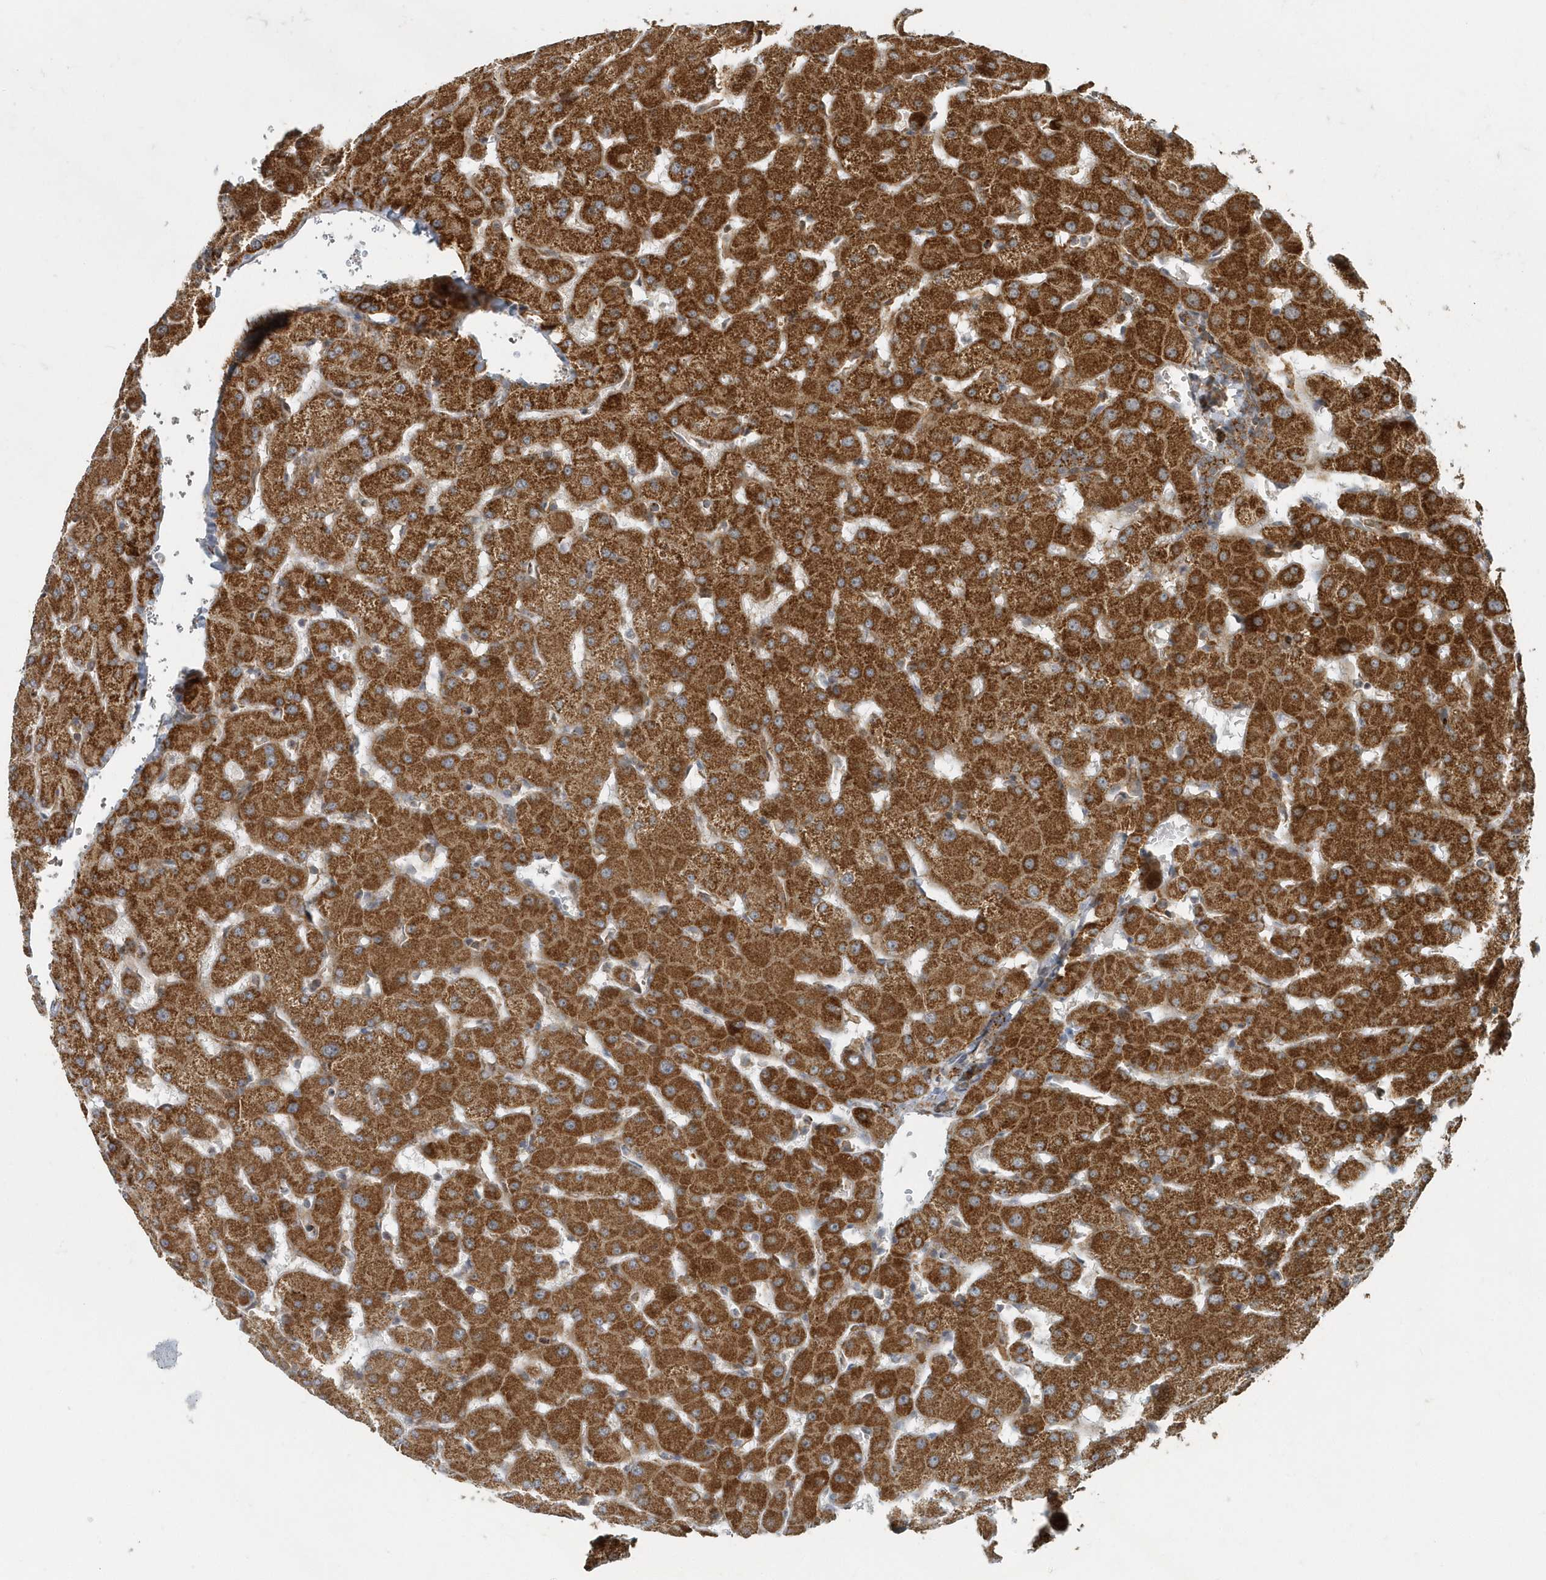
{"staining": {"intensity": "moderate", "quantity": ">75%", "location": "cytoplasmic/membranous"}, "tissue": "liver", "cell_type": "Cholangiocytes", "image_type": "normal", "snomed": [{"axis": "morphology", "description": "Normal tissue, NOS"}, {"axis": "topography", "description": "Liver"}], "caption": "Protein staining of normal liver displays moderate cytoplasmic/membranous positivity in about >75% of cholangiocytes. (DAB IHC with brightfield microscopy, high magnification).", "gene": "MMUT", "patient": {"sex": "female", "age": 63}}